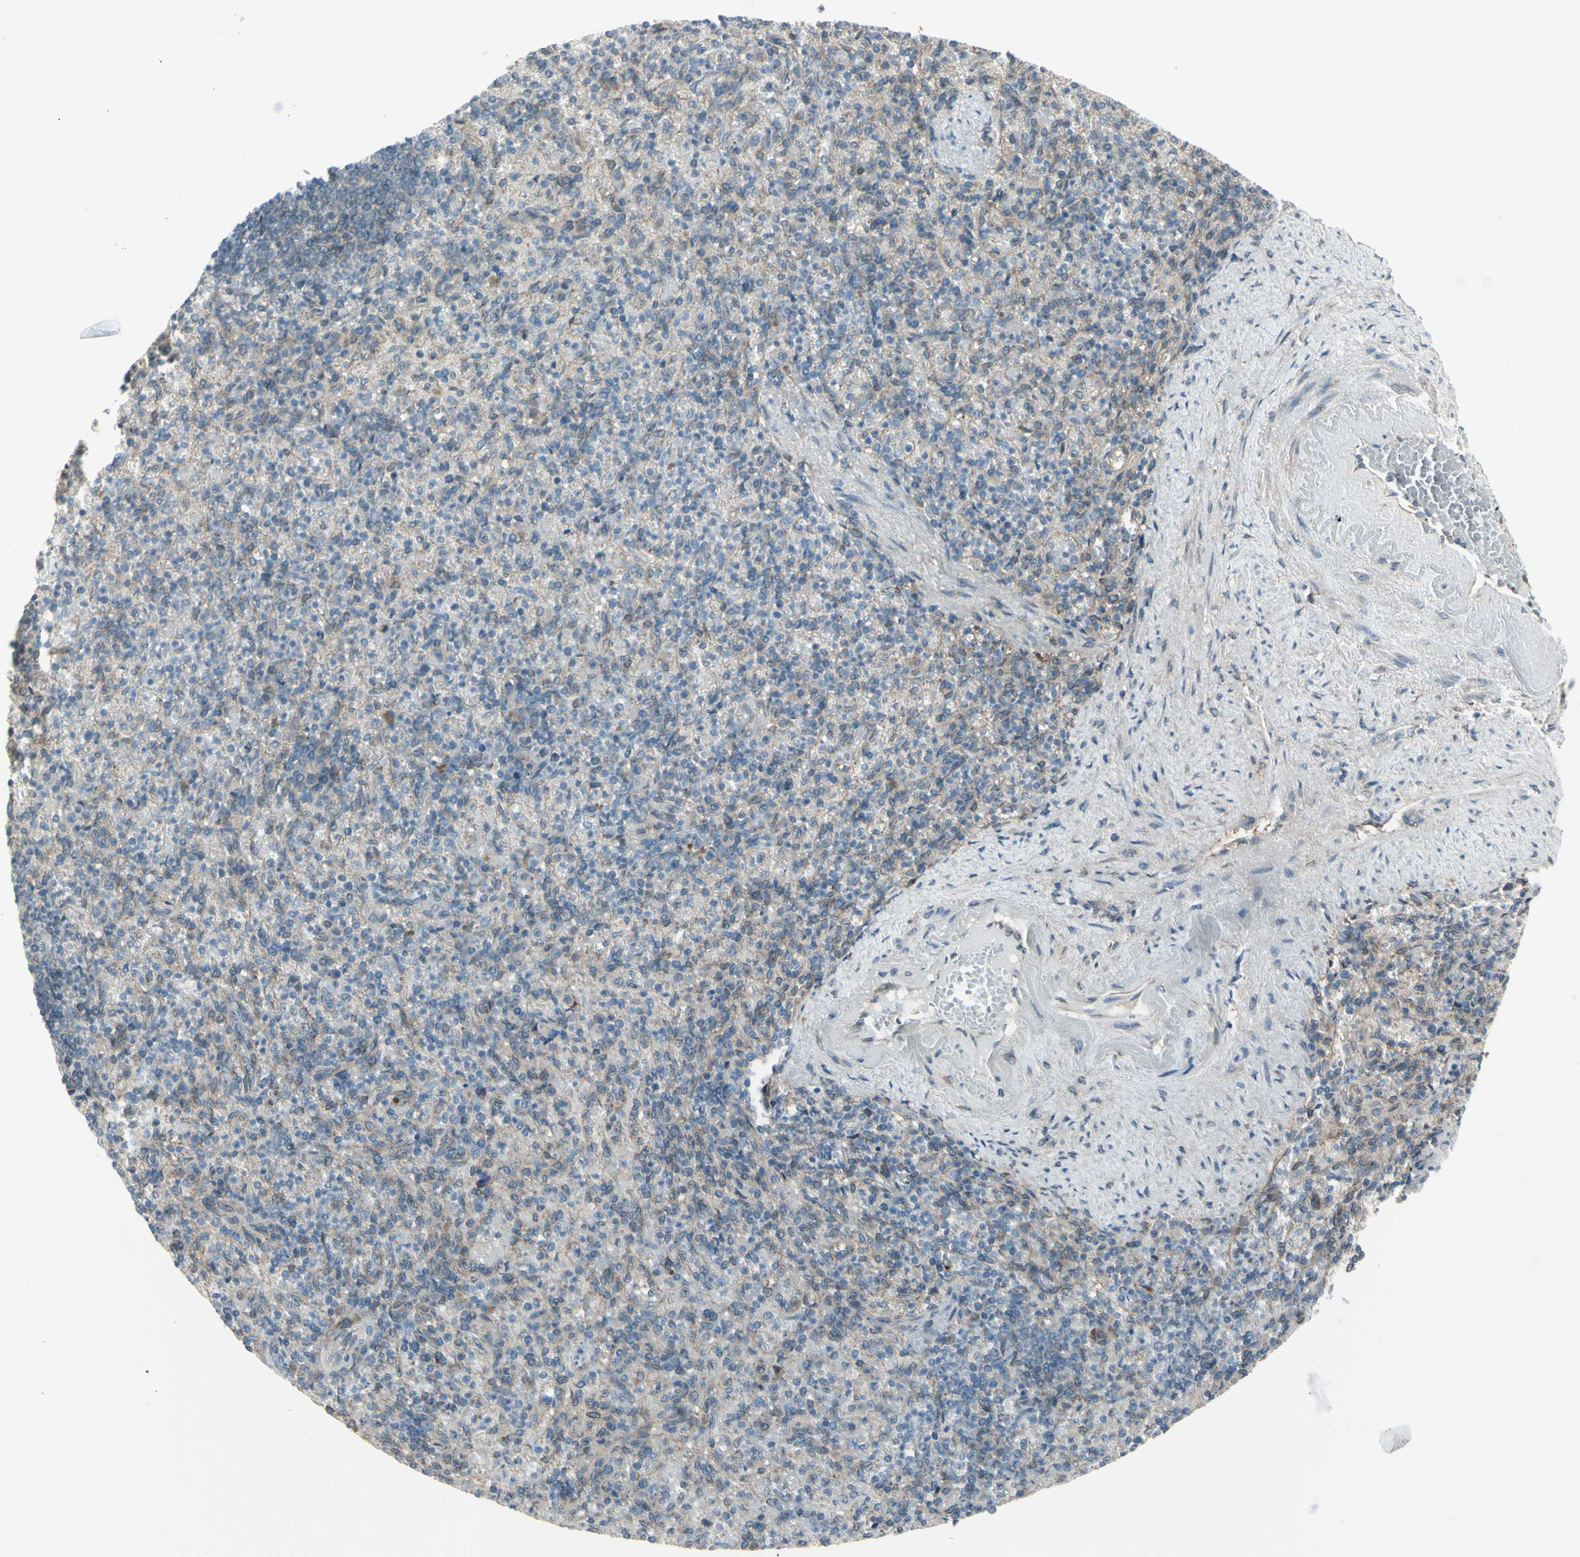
{"staining": {"intensity": "weak", "quantity": "25%-75%", "location": "cytoplasmic/membranous"}, "tissue": "spleen", "cell_type": "Cells in red pulp", "image_type": "normal", "snomed": [{"axis": "morphology", "description": "Normal tissue, NOS"}, {"axis": "topography", "description": "Spleen"}], "caption": "Protein expression analysis of normal spleen displays weak cytoplasmic/membranous positivity in approximately 25%-75% of cells in red pulp. (brown staining indicates protein expression, while blue staining denotes nuclei).", "gene": "NAXD", "patient": {"sex": "female", "age": 74}}